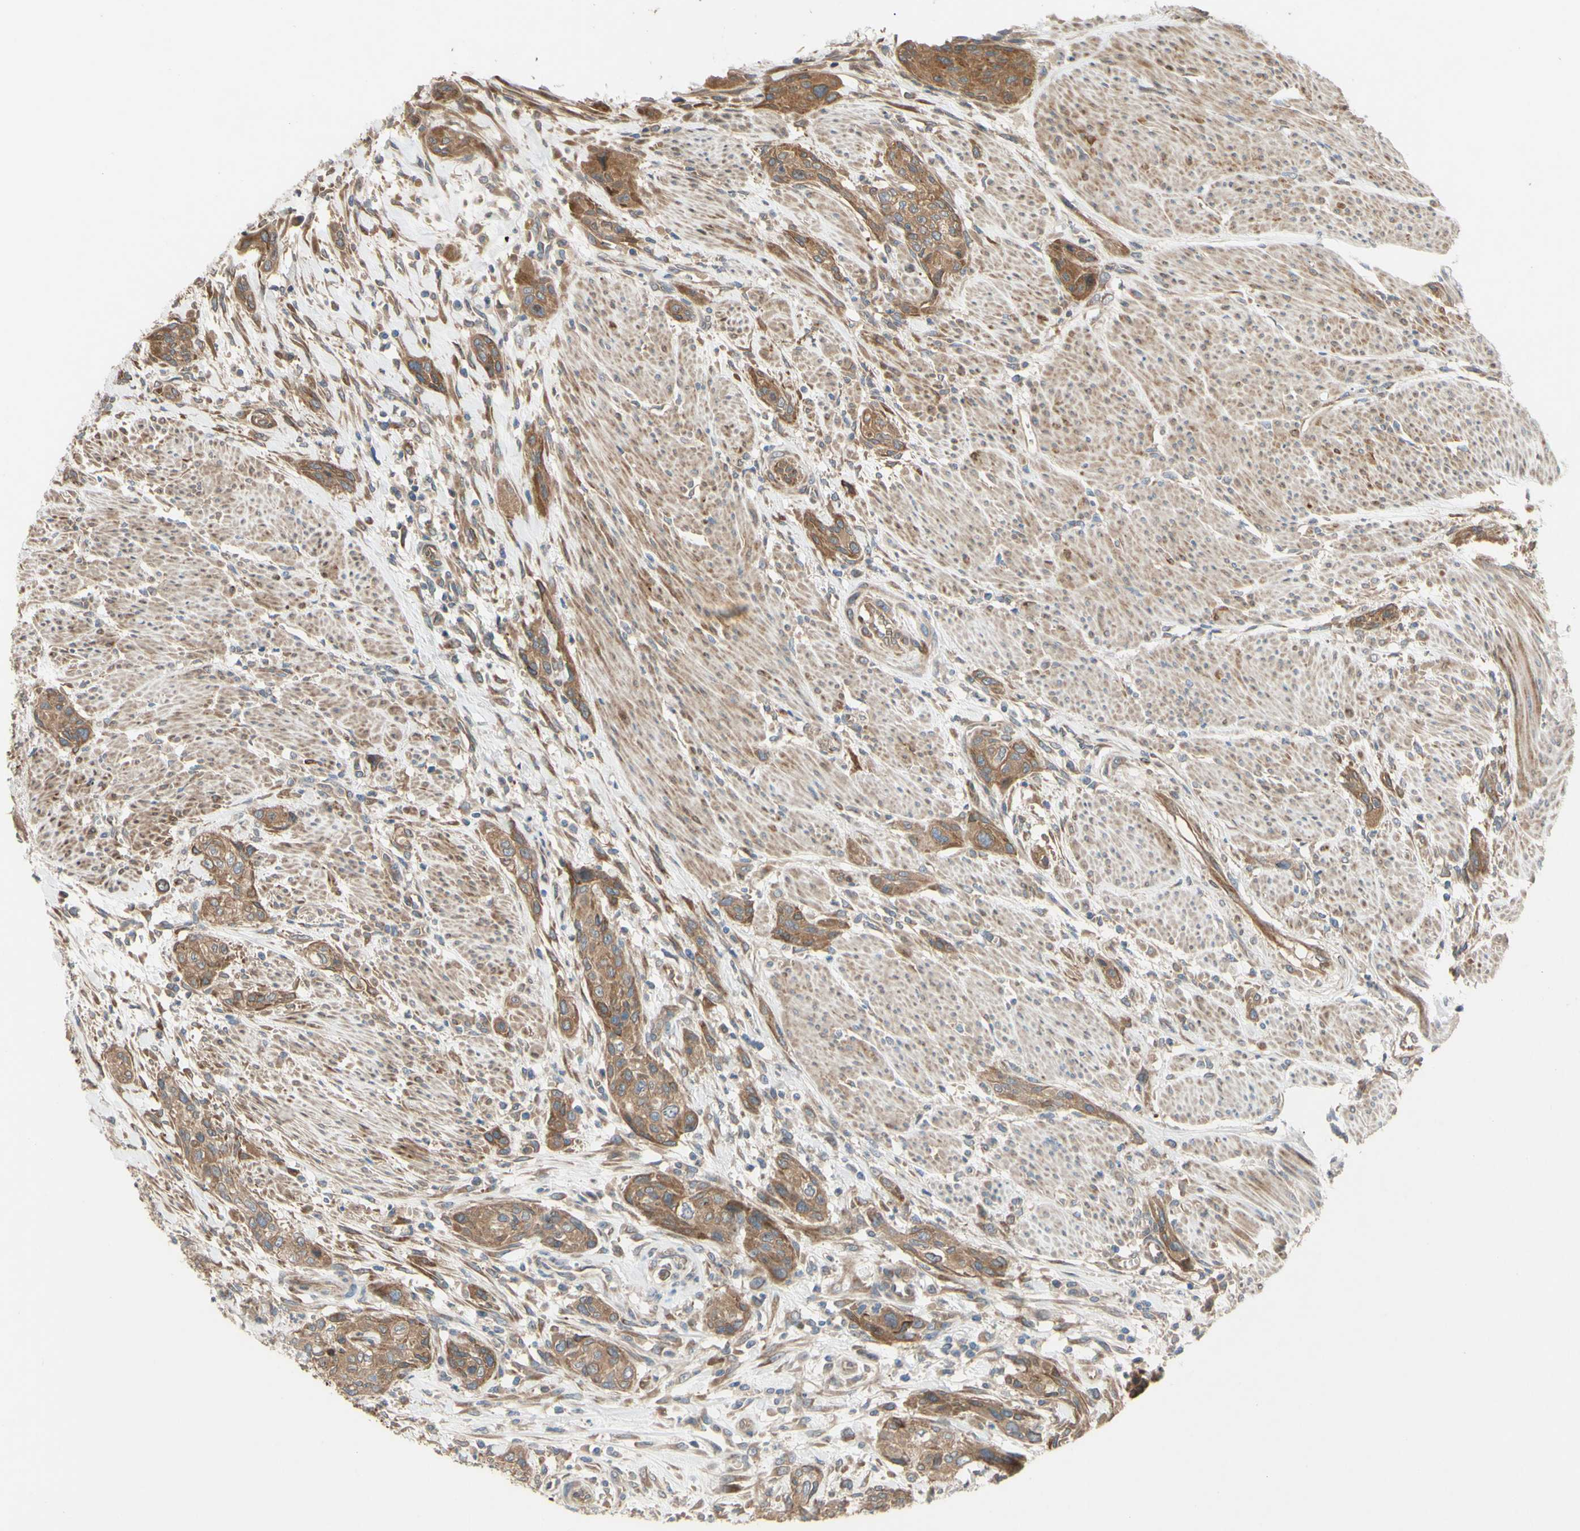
{"staining": {"intensity": "moderate", "quantity": ">75%", "location": "cytoplasmic/membranous"}, "tissue": "urothelial cancer", "cell_type": "Tumor cells", "image_type": "cancer", "snomed": [{"axis": "morphology", "description": "Urothelial carcinoma, High grade"}, {"axis": "topography", "description": "Urinary bladder"}], "caption": "Tumor cells demonstrate moderate cytoplasmic/membranous expression in approximately >75% of cells in urothelial carcinoma (high-grade).", "gene": "SPTLC1", "patient": {"sex": "male", "age": 35}}